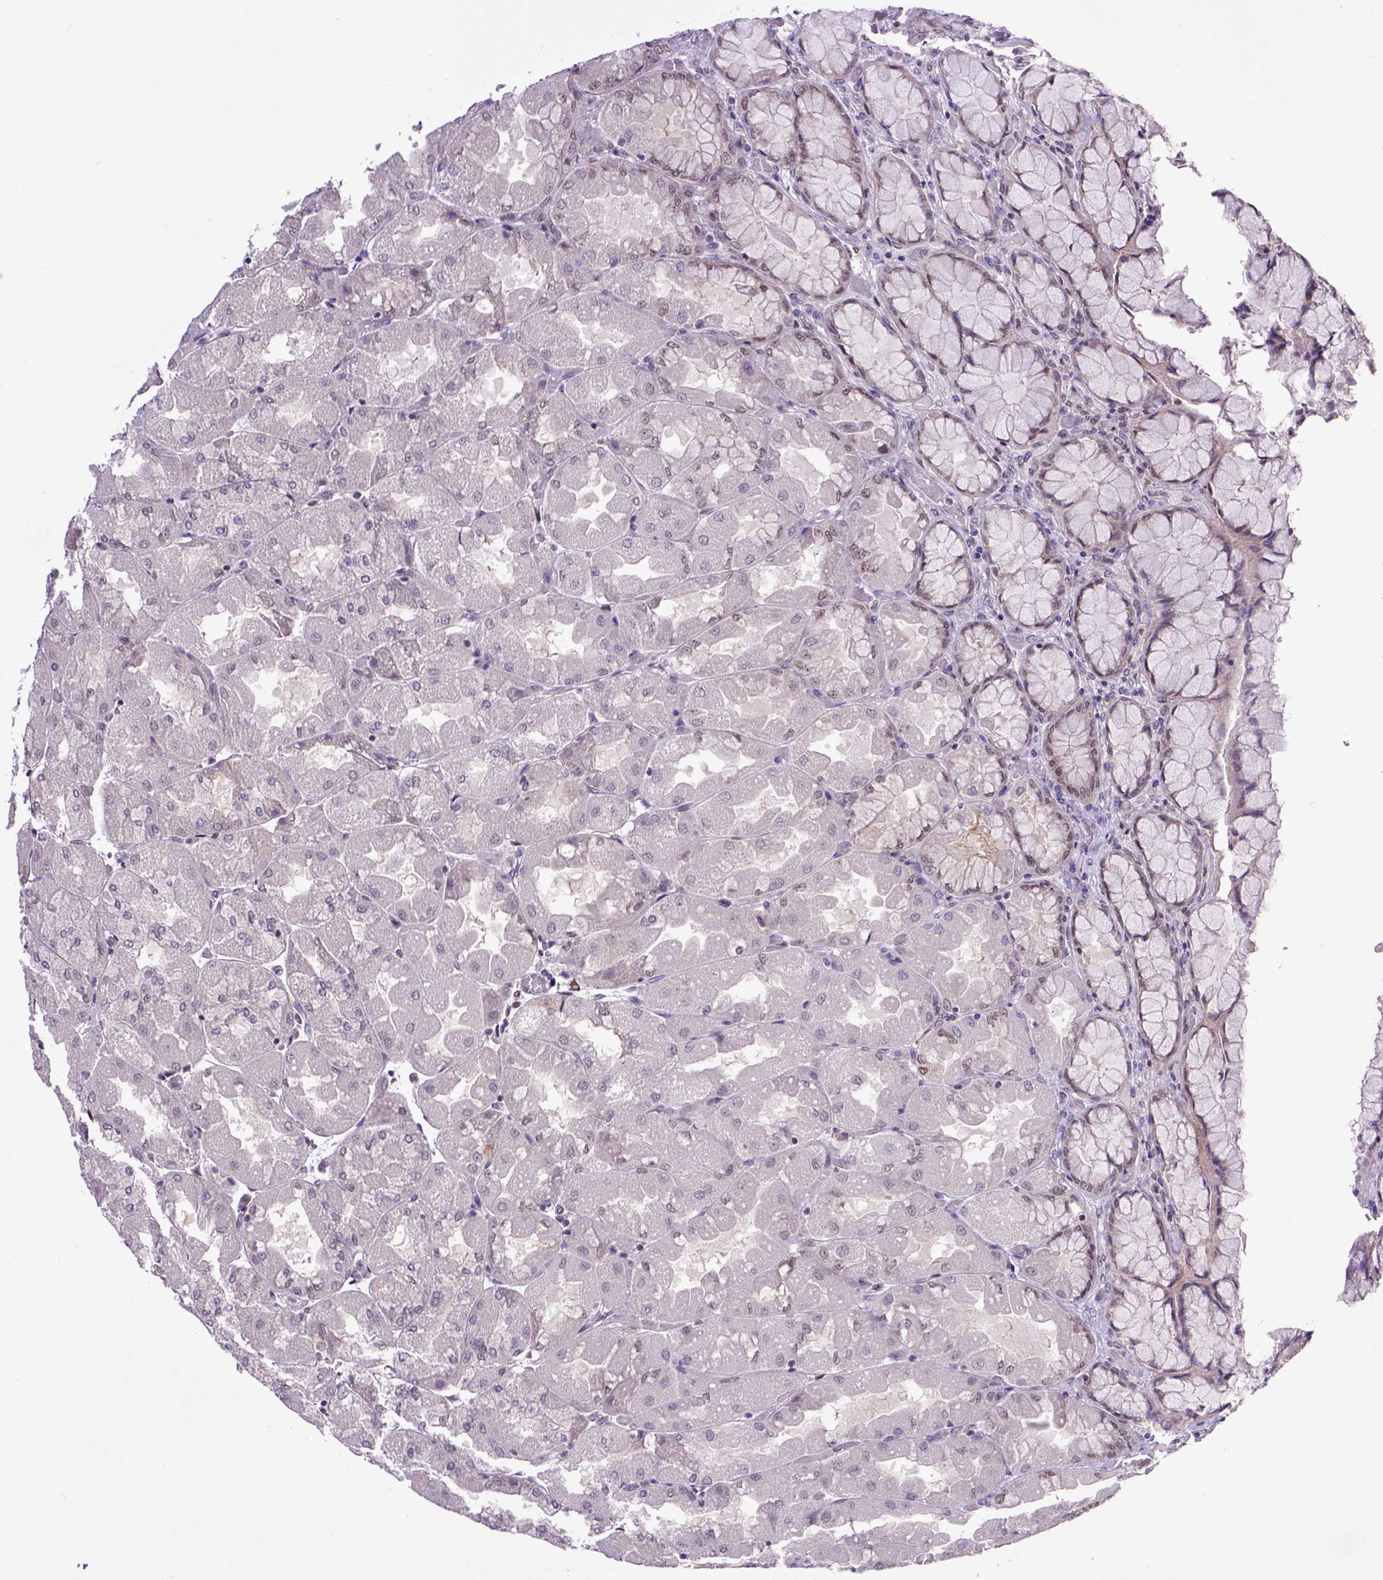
{"staining": {"intensity": "moderate", "quantity": "25%-75%", "location": "cytoplasmic/membranous"}, "tissue": "stomach", "cell_type": "Glandular cells", "image_type": "normal", "snomed": [{"axis": "morphology", "description": "Normal tissue, NOS"}, {"axis": "topography", "description": "Stomach"}], "caption": "A brown stain shows moderate cytoplasmic/membranous staining of a protein in glandular cells of unremarkable stomach. The staining is performed using DAB (3,3'-diaminobenzidine) brown chromogen to label protein expression. The nuclei are counter-stained blue using hematoxylin.", "gene": "RCC2", "patient": {"sex": "female", "age": 61}}